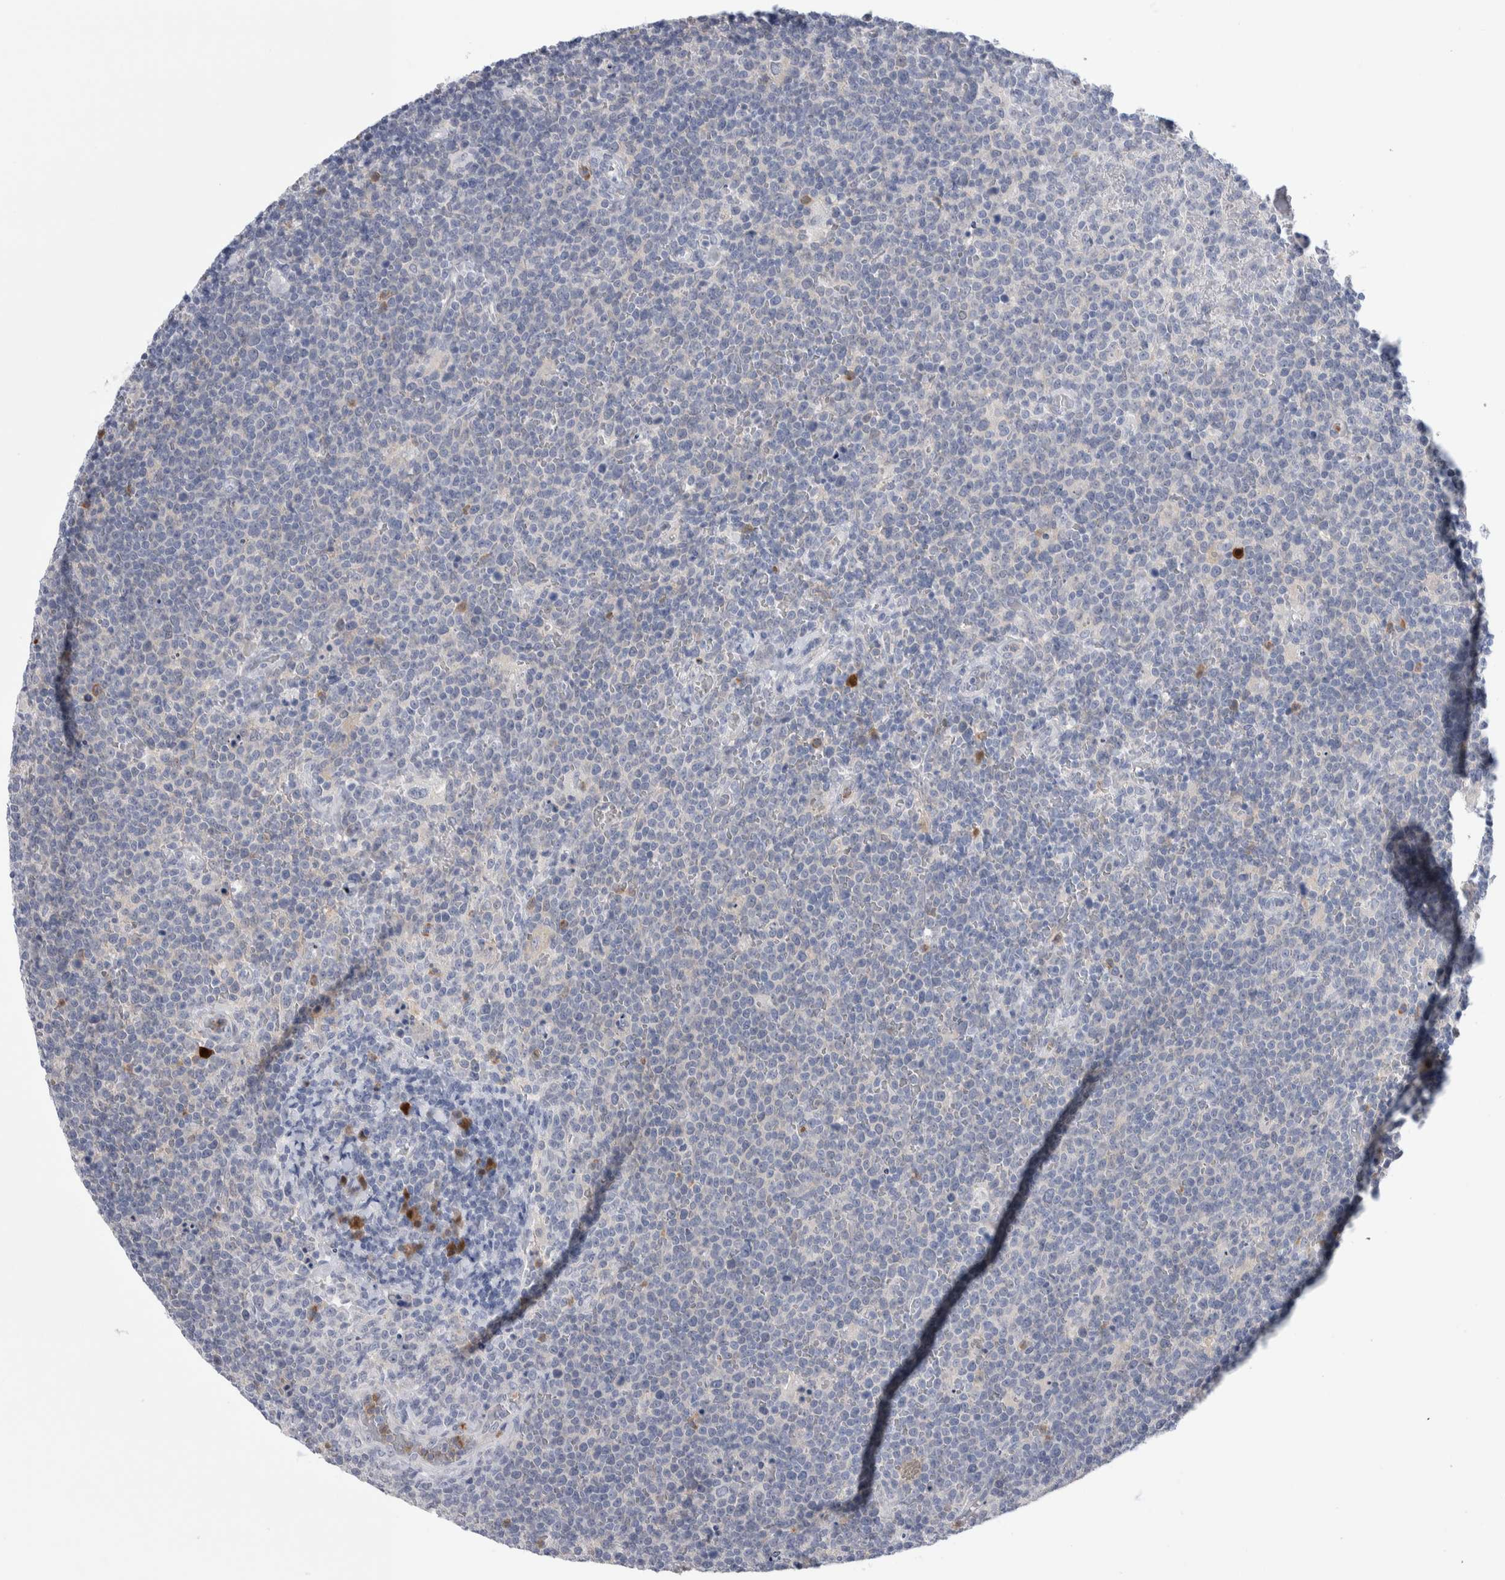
{"staining": {"intensity": "negative", "quantity": "none", "location": "none"}, "tissue": "lymphoma", "cell_type": "Tumor cells", "image_type": "cancer", "snomed": [{"axis": "morphology", "description": "Malignant lymphoma, non-Hodgkin's type, High grade"}, {"axis": "topography", "description": "Lymph node"}], "caption": "High-grade malignant lymphoma, non-Hodgkin's type stained for a protein using immunohistochemistry (IHC) demonstrates no positivity tumor cells.", "gene": "LURAP1L", "patient": {"sex": "male", "age": 61}}